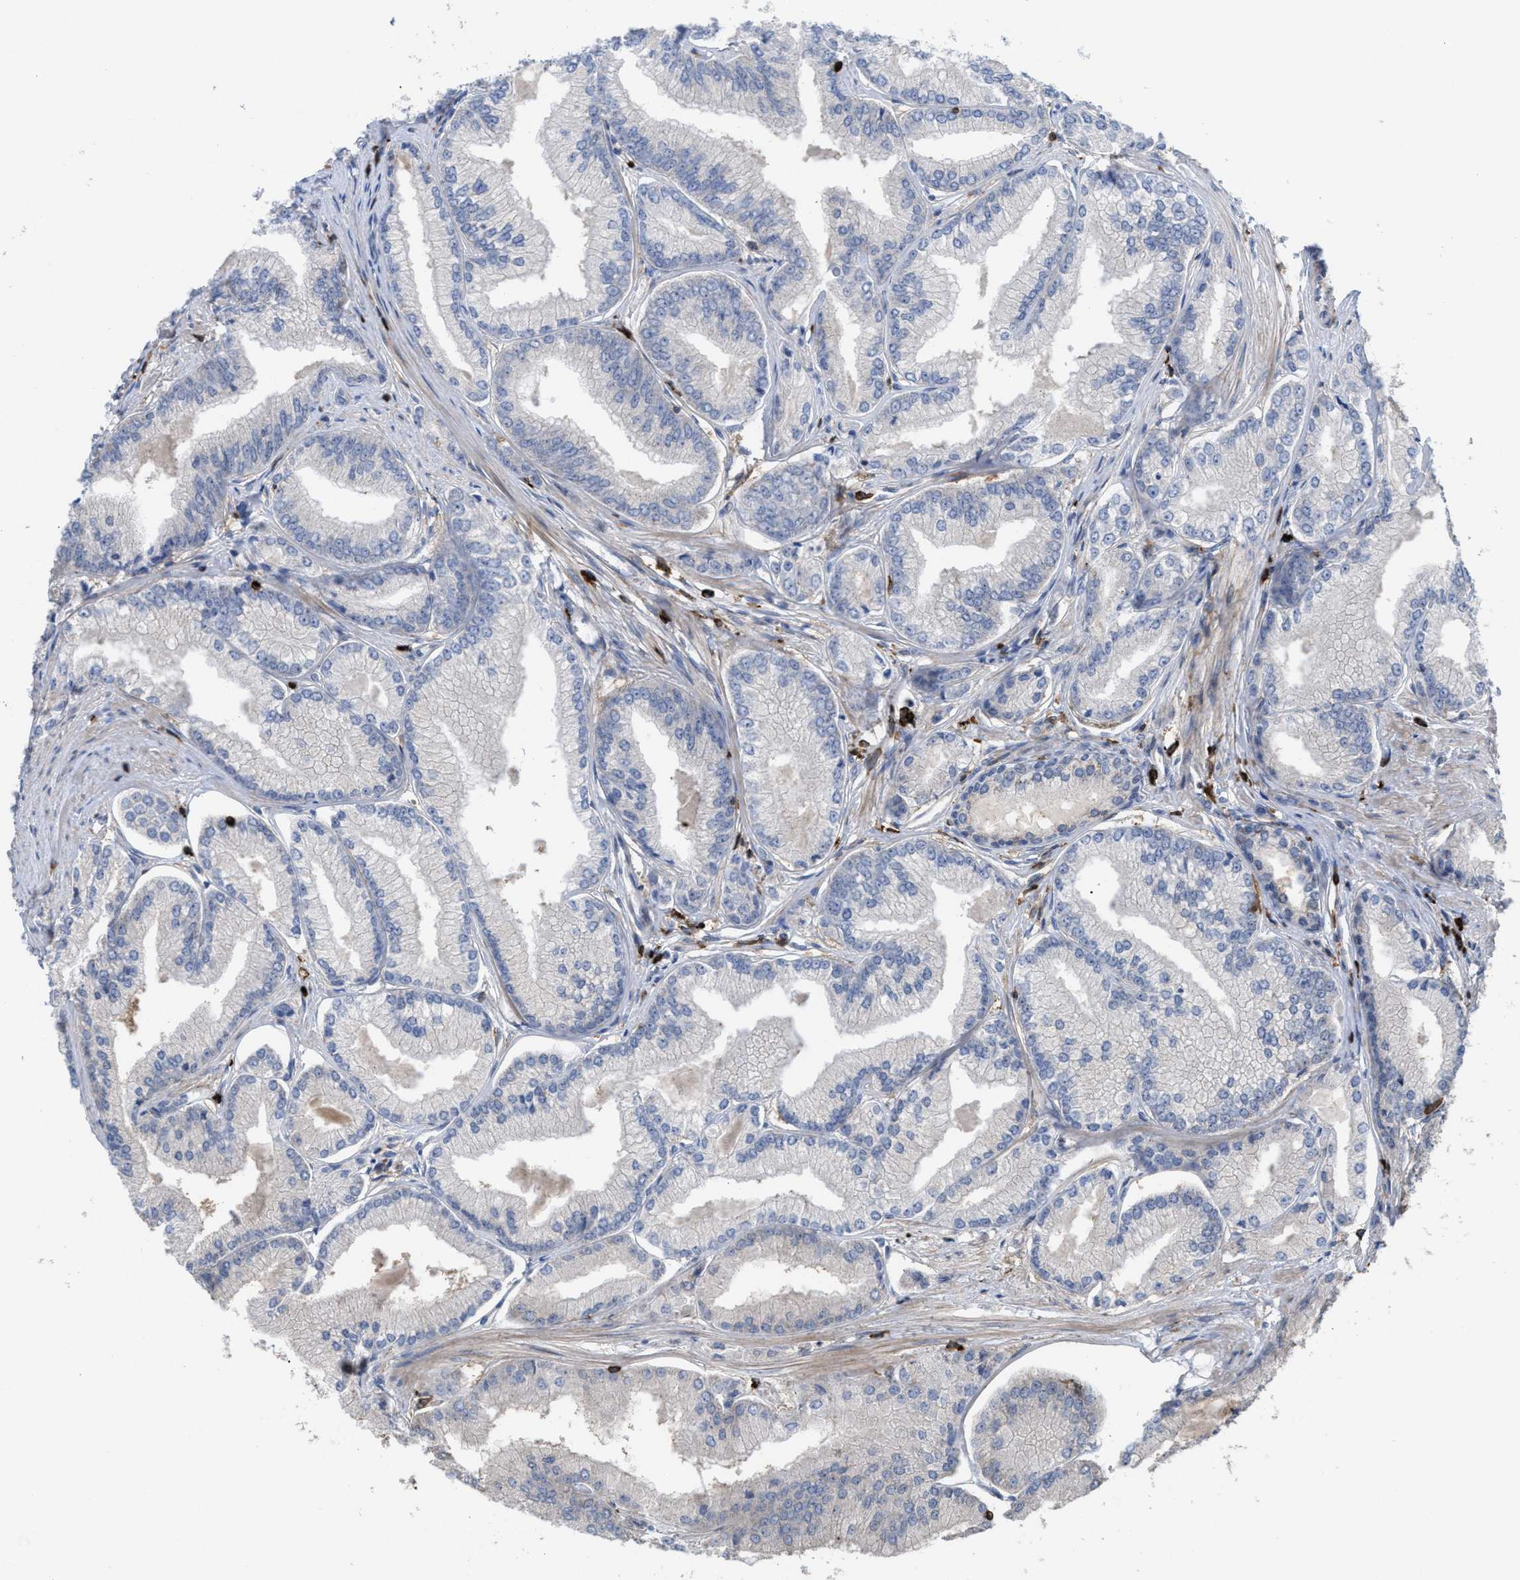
{"staining": {"intensity": "negative", "quantity": "none", "location": "none"}, "tissue": "prostate cancer", "cell_type": "Tumor cells", "image_type": "cancer", "snomed": [{"axis": "morphology", "description": "Adenocarcinoma, Low grade"}, {"axis": "topography", "description": "Prostate"}], "caption": "IHC of prostate cancer (low-grade adenocarcinoma) displays no positivity in tumor cells. Brightfield microscopy of IHC stained with DAB (brown) and hematoxylin (blue), captured at high magnification.", "gene": "PTPRE", "patient": {"sex": "male", "age": 52}}